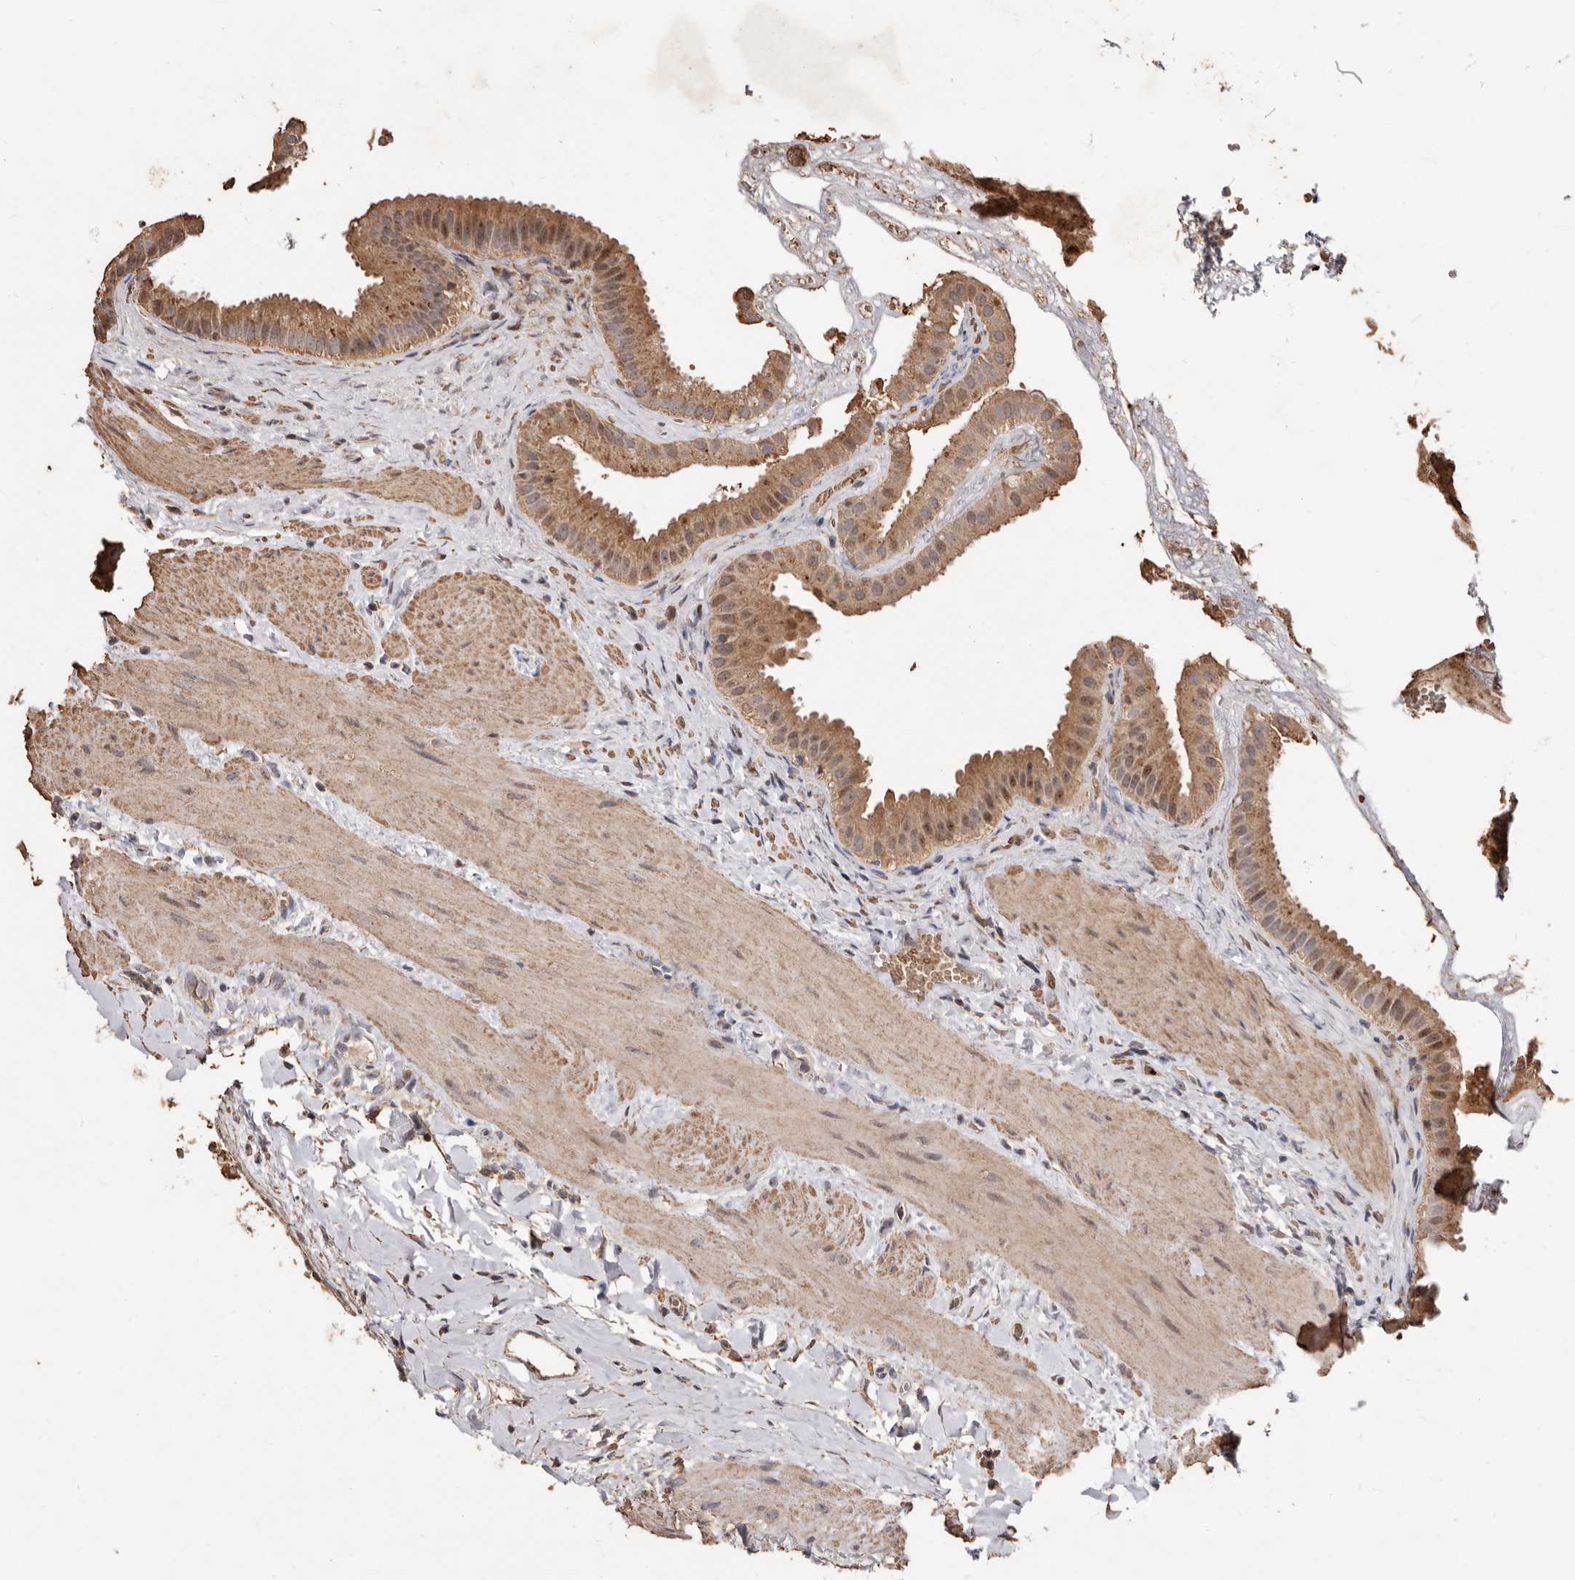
{"staining": {"intensity": "moderate", "quantity": ">75%", "location": "cytoplasmic/membranous,nuclear"}, "tissue": "gallbladder", "cell_type": "Glandular cells", "image_type": "normal", "snomed": [{"axis": "morphology", "description": "Normal tissue, NOS"}, {"axis": "topography", "description": "Gallbladder"}], "caption": "Gallbladder stained with a brown dye shows moderate cytoplasmic/membranous,nuclear positive staining in approximately >75% of glandular cells.", "gene": "GRAMD2A", "patient": {"sex": "male", "age": 55}}